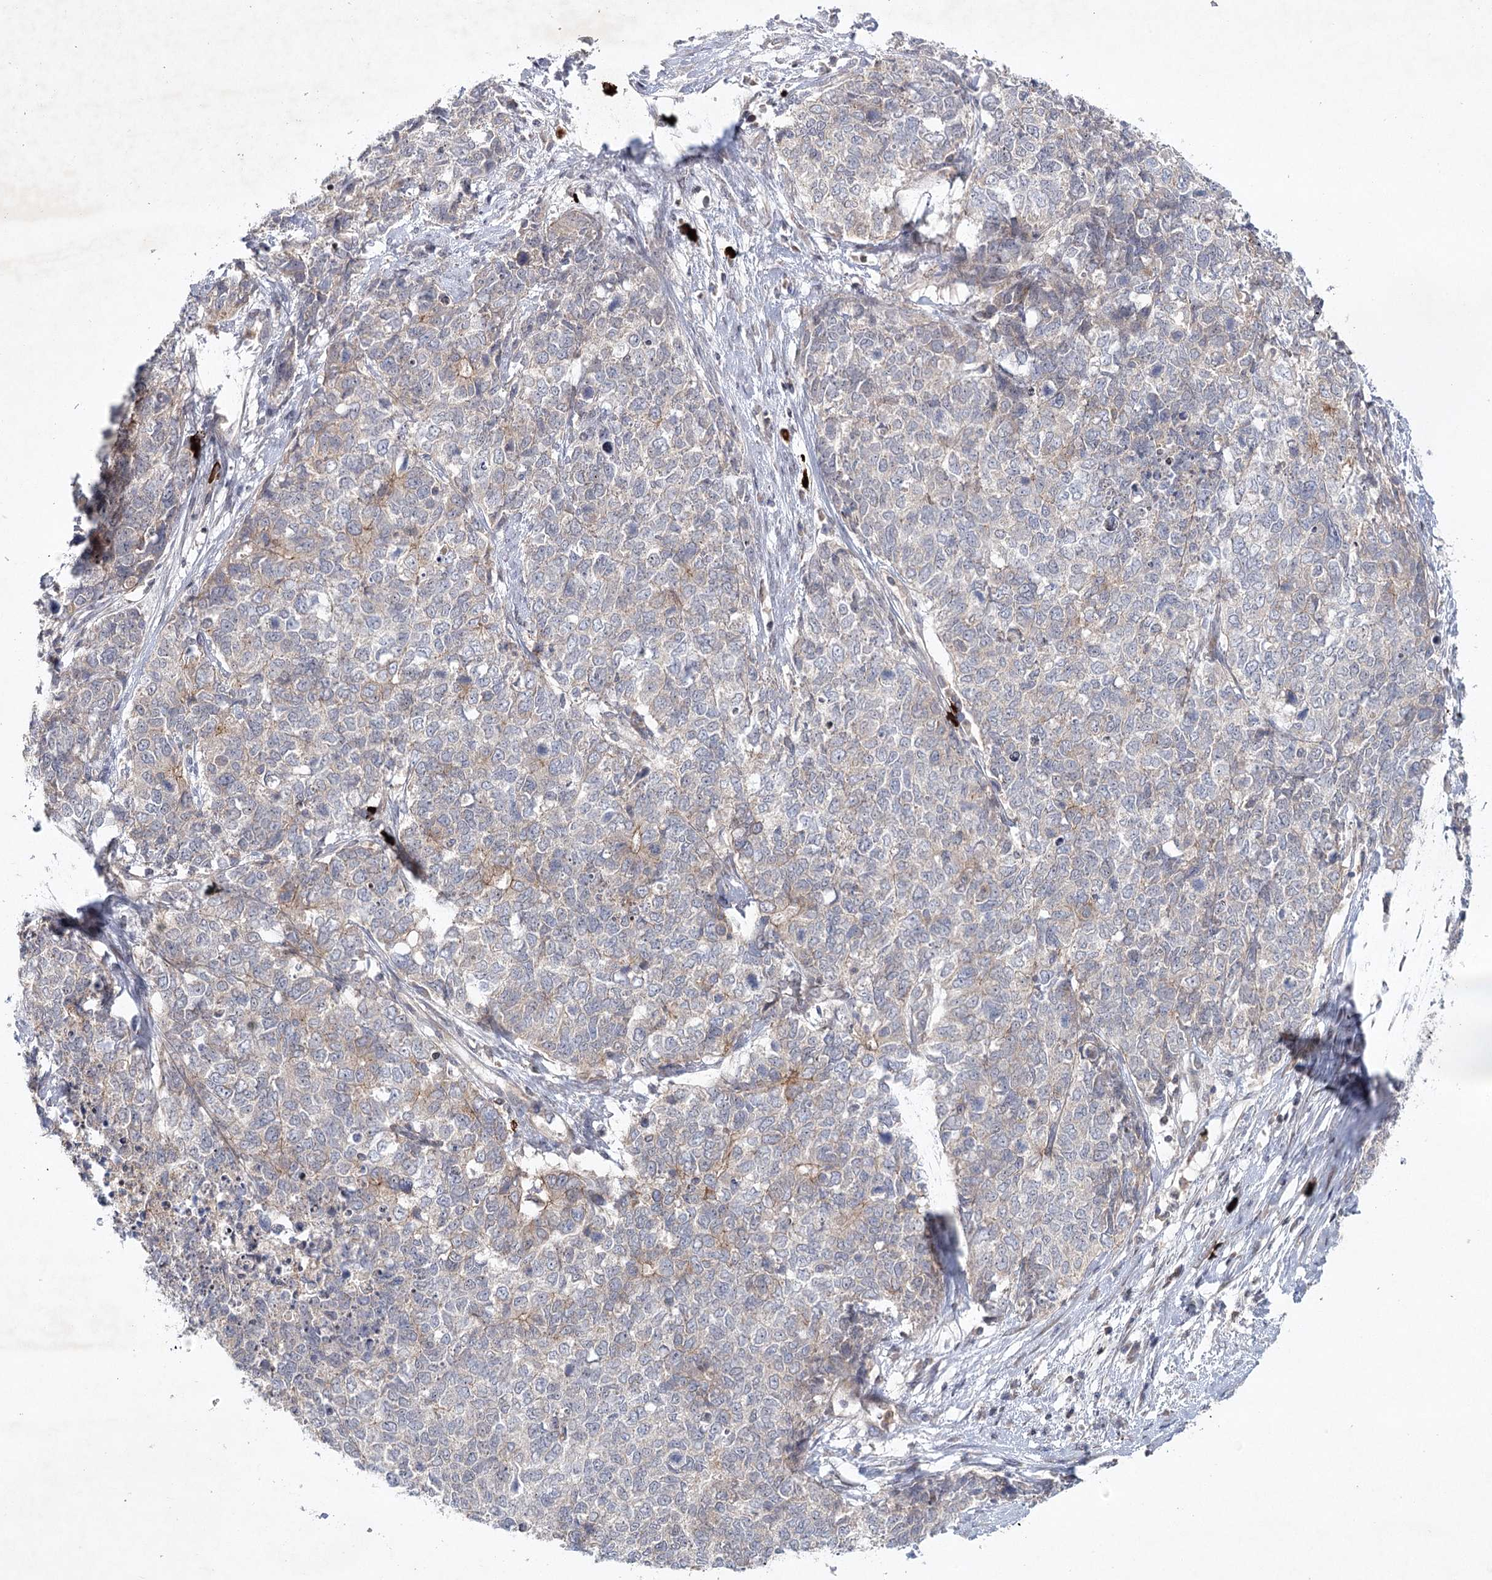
{"staining": {"intensity": "weak", "quantity": "<25%", "location": "cytoplasmic/membranous"}, "tissue": "cervical cancer", "cell_type": "Tumor cells", "image_type": "cancer", "snomed": [{"axis": "morphology", "description": "Squamous cell carcinoma, NOS"}, {"axis": "topography", "description": "Cervix"}], "caption": "A high-resolution micrograph shows IHC staining of cervical cancer, which displays no significant expression in tumor cells.", "gene": "MAP3K13", "patient": {"sex": "female", "age": 63}}